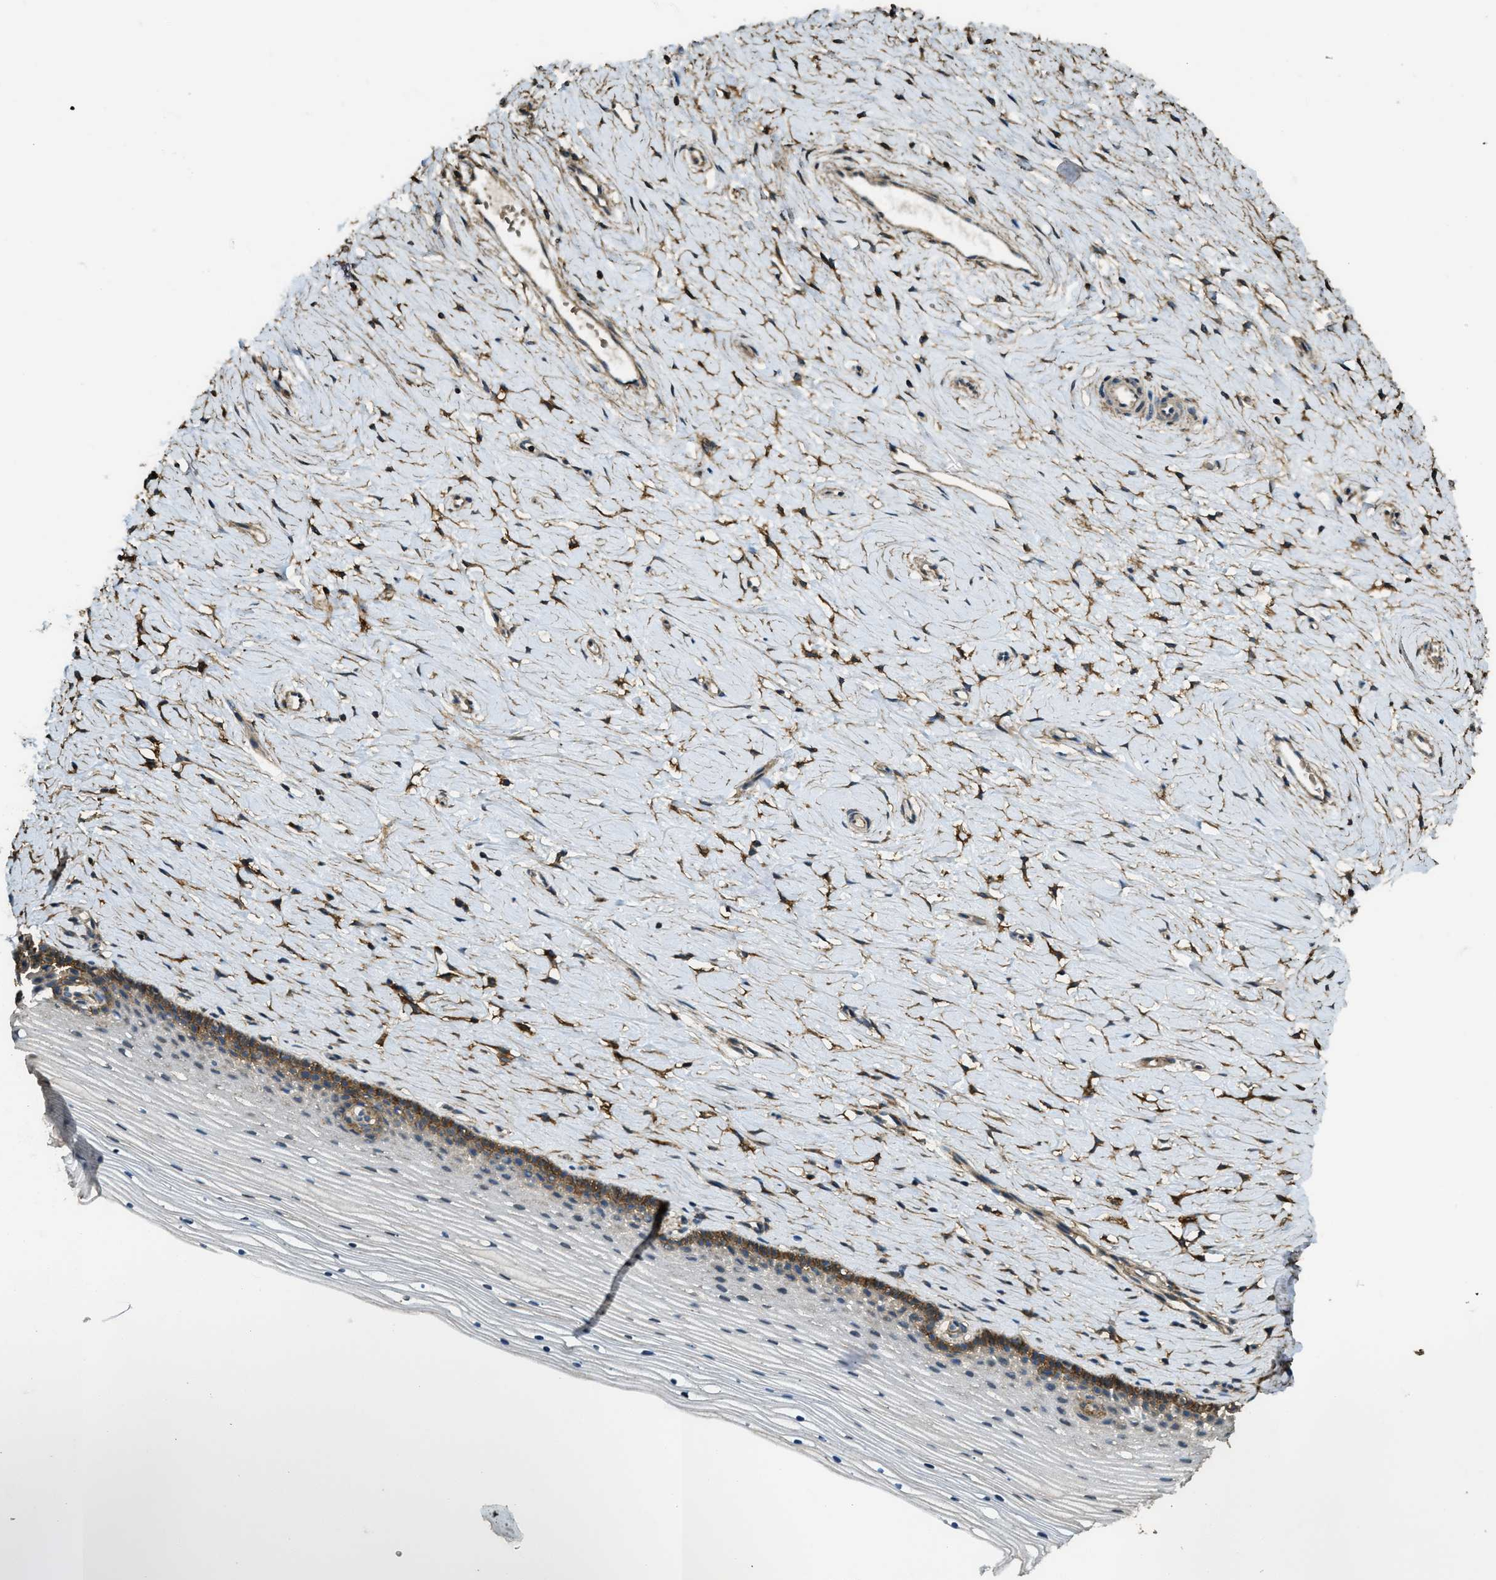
{"staining": {"intensity": "moderate", "quantity": "25%-75%", "location": "cytoplasmic/membranous"}, "tissue": "cervix", "cell_type": "Squamous epithelial cells", "image_type": "normal", "snomed": [{"axis": "morphology", "description": "Normal tissue, NOS"}, {"axis": "topography", "description": "Cervix"}], "caption": "Immunohistochemical staining of normal cervix shows medium levels of moderate cytoplasmic/membranous staining in about 25%-75% of squamous epithelial cells.", "gene": "CD276", "patient": {"sex": "female", "age": 39}}